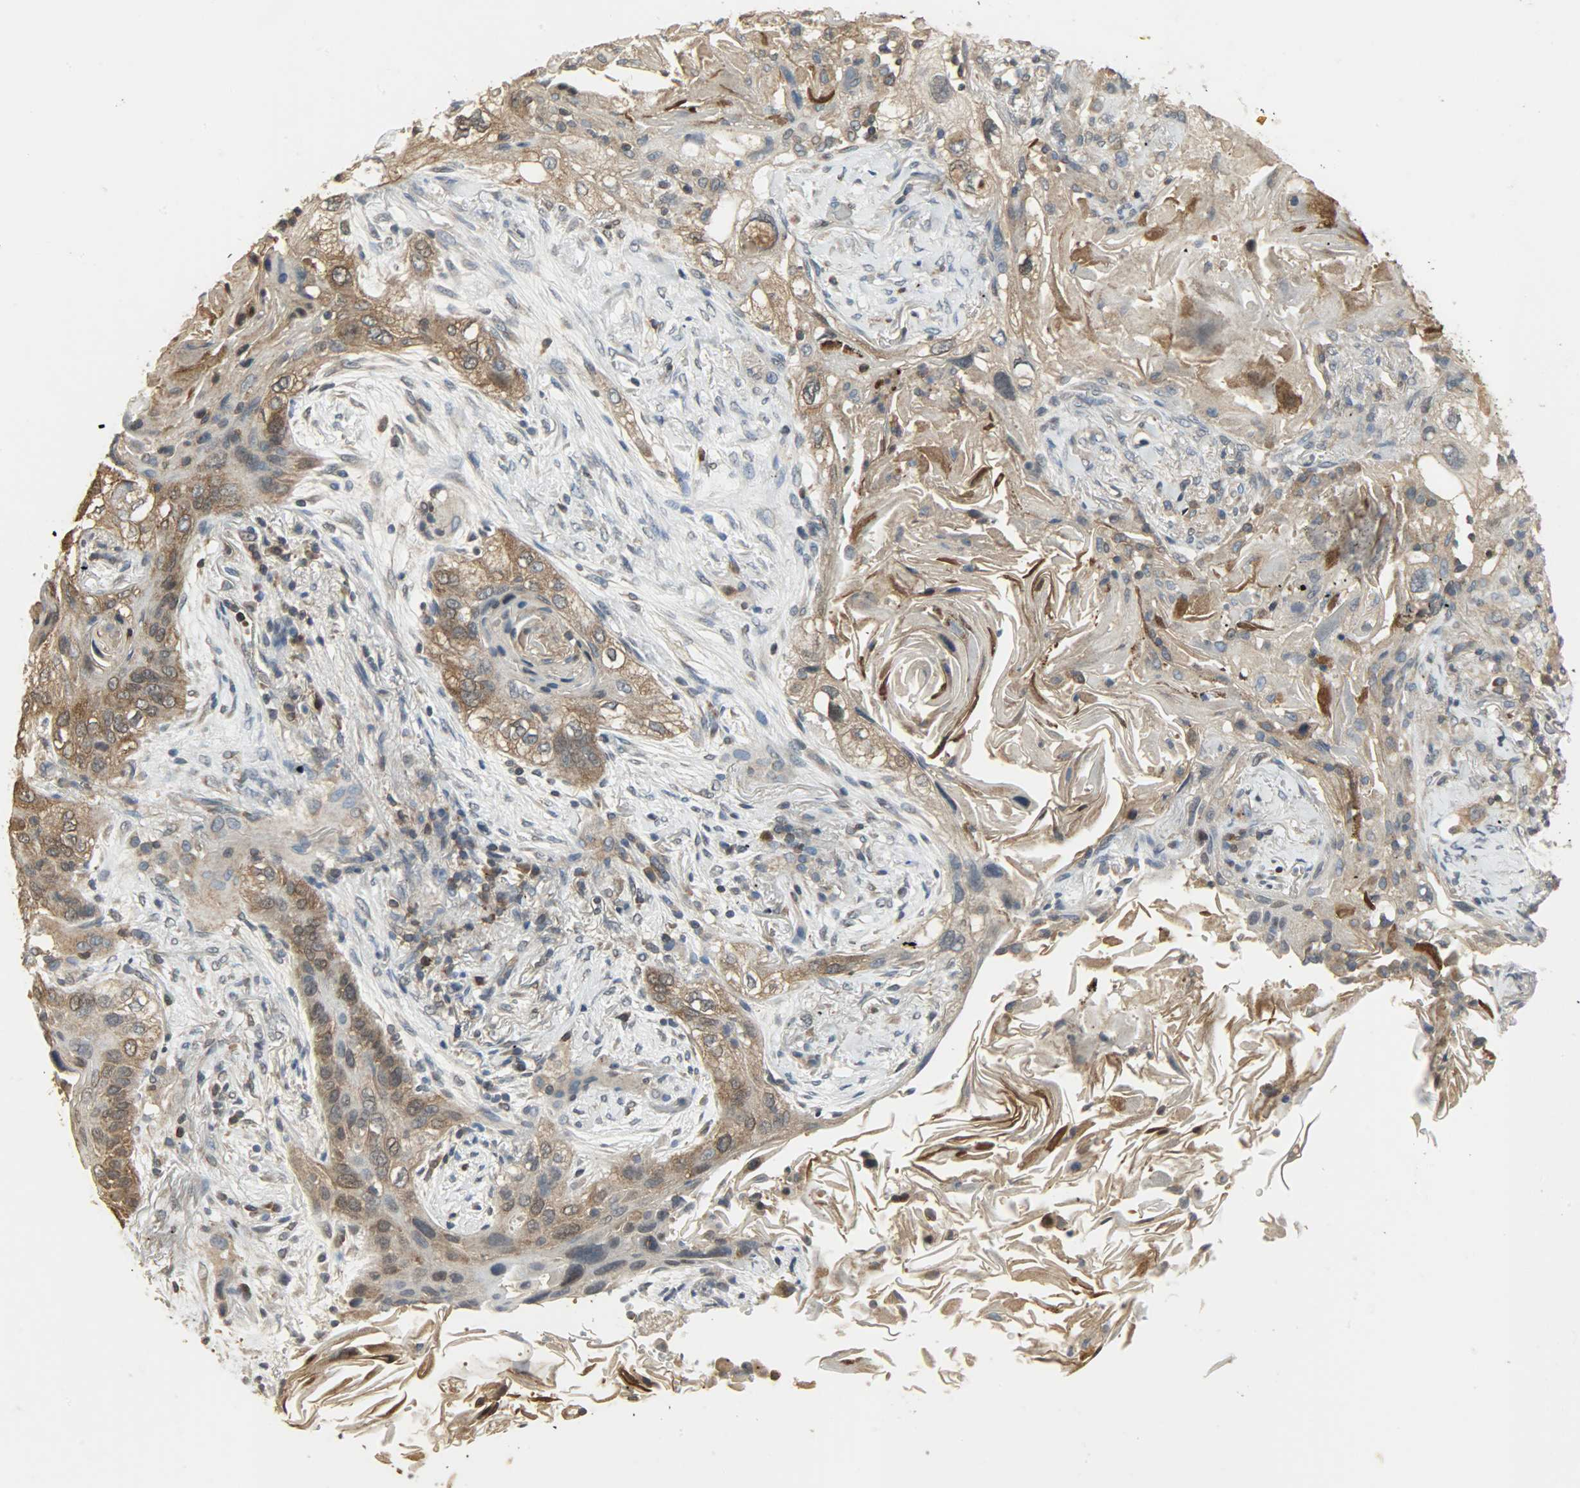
{"staining": {"intensity": "moderate", "quantity": ">75%", "location": "cytoplasmic/membranous"}, "tissue": "lung cancer", "cell_type": "Tumor cells", "image_type": "cancer", "snomed": [{"axis": "morphology", "description": "Squamous cell carcinoma, NOS"}, {"axis": "topography", "description": "Lung"}], "caption": "Immunohistochemical staining of human lung cancer (squamous cell carcinoma) exhibits medium levels of moderate cytoplasmic/membranous protein staining in approximately >75% of tumor cells.", "gene": "LDHB", "patient": {"sex": "female", "age": 67}}